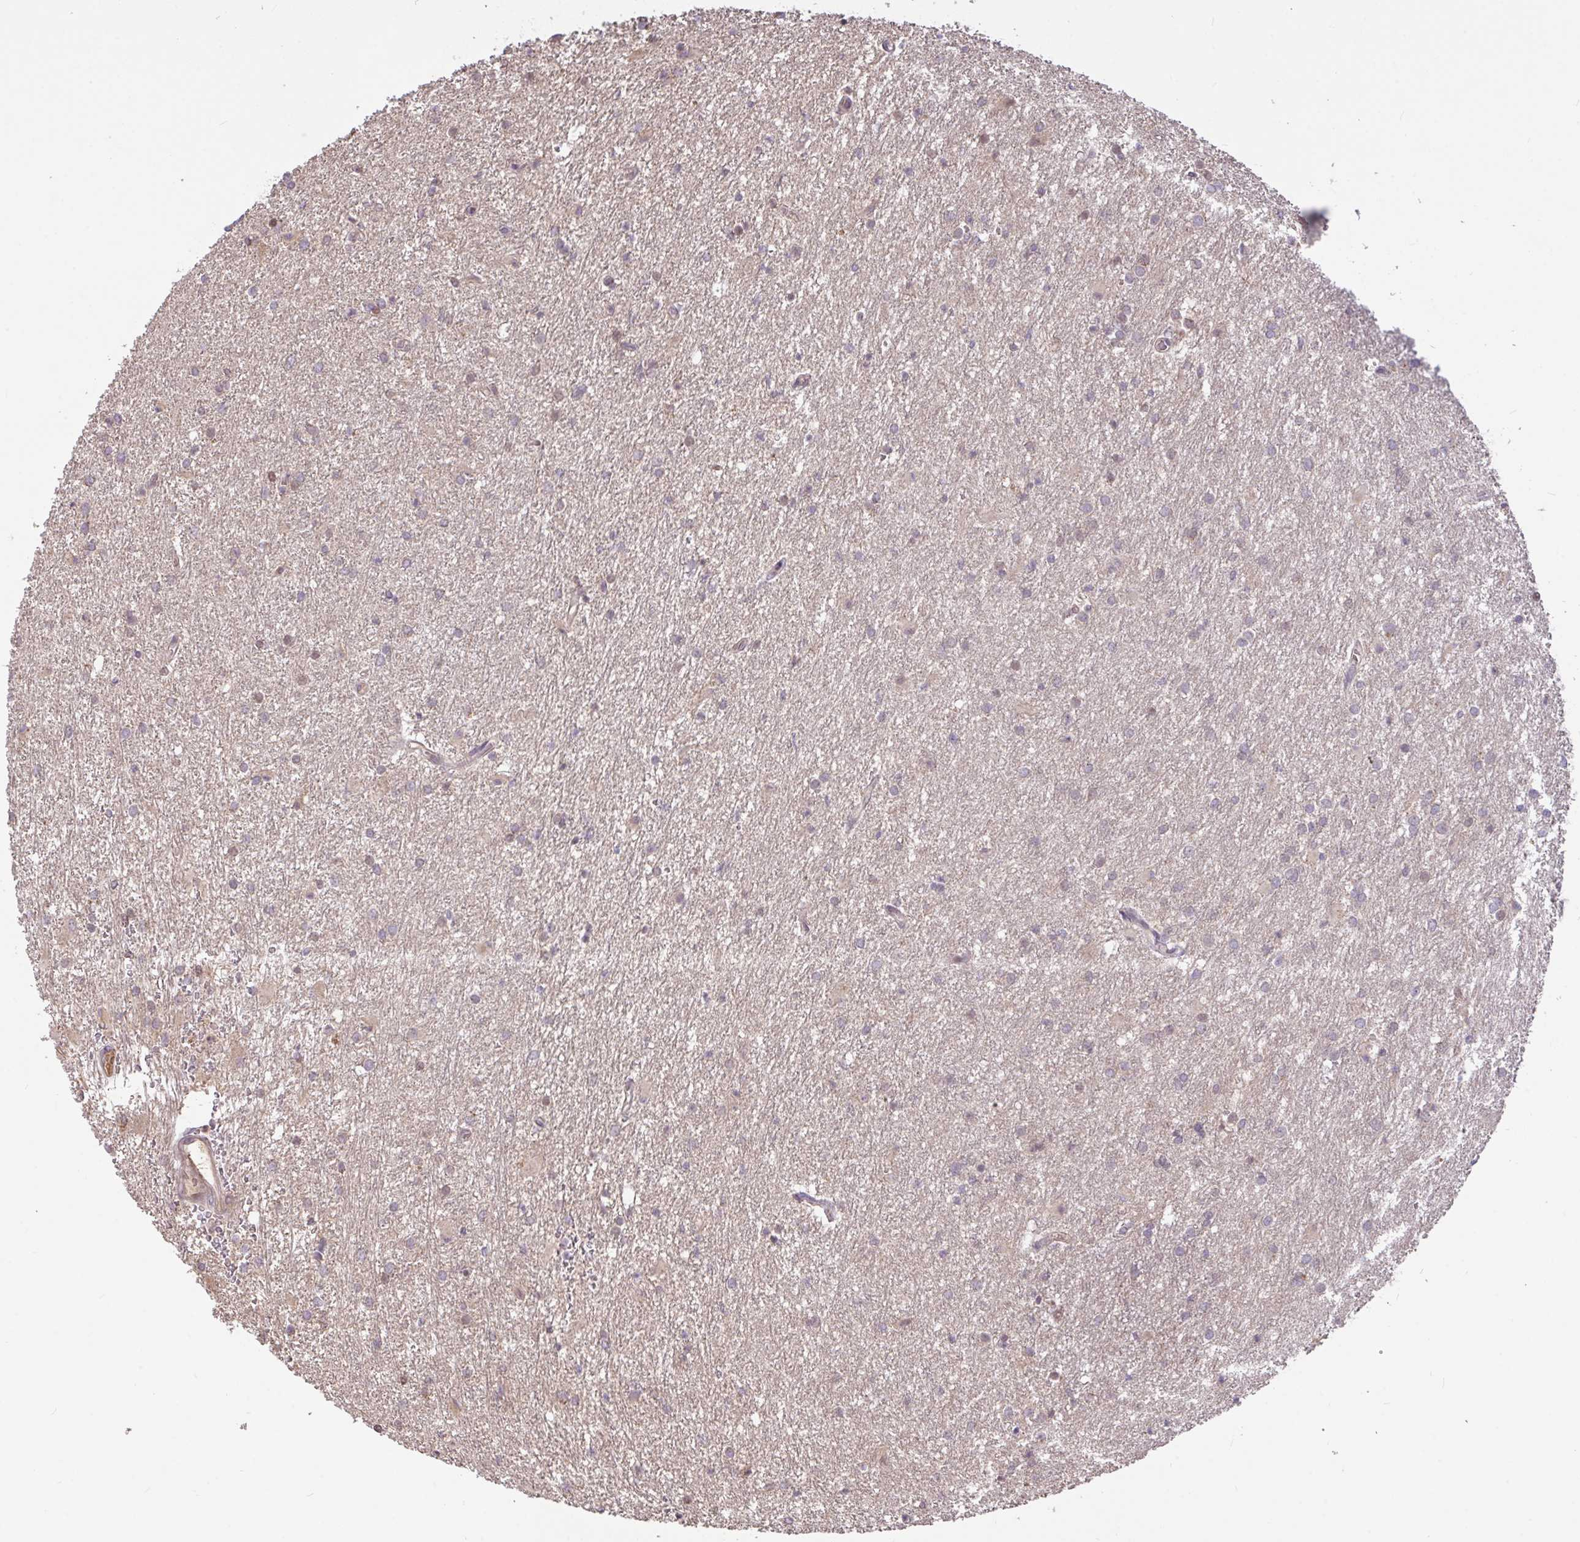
{"staining": {"intensity": "negative", "quantity": "none", "location": "none"}, "tissue": "glioma", "cell_type": "Tumor cells", "image_type": "cancer", "snomed": [{"axis": "morphology", "description": "Glioma, malignant, High grade"}, {"axis": "topography", "description": "Brain"}], "caption": "Photomicrograph shows no protein staining in tumor cells of malignant glioma (high-grade) tissue.", "gene": "FCER1A", "patient": {"sex": "female", "age": 50}}